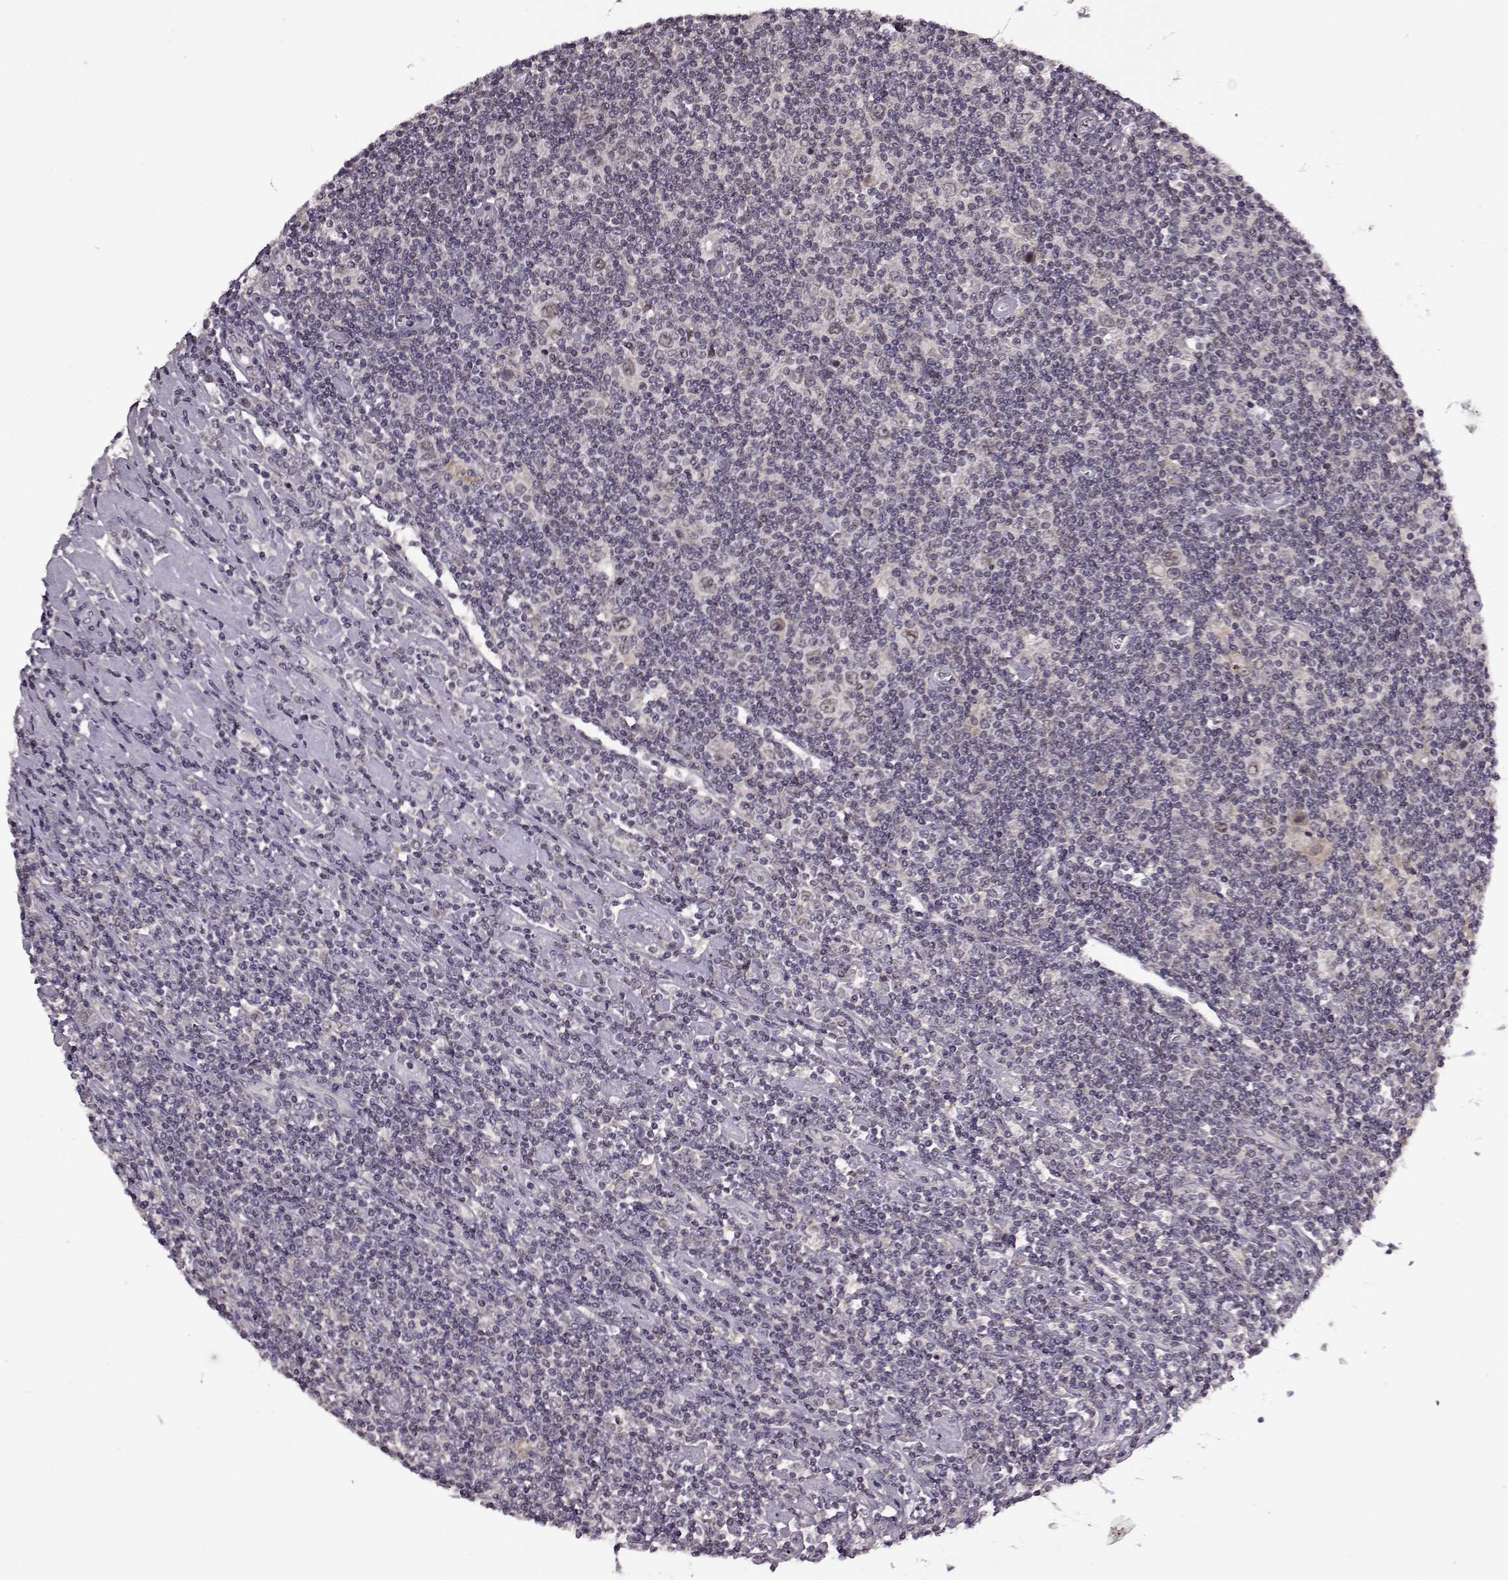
{"staining": {"intensity": "weak", "quantity": "25%-75%", "location": "cytoplasmic/membranous"}, "tissue": "lymphoma", "cell_type": "Tumor cells", "image_type": "cancer", "snomed": [{"axis": "morphology", "description": "Hodgkin's disease, NOS"}, {"axis": "topography", "description": "Lymph node"}], "caption": "Protein positivity by immunohistochemistry exhibits weak cytoplasmic/membranous expression in approximately 25%-75% of tumor cells in Hodgkin's disease.", "gene": "MAIP1", "patient": {"sex": "male", "age": 40}}